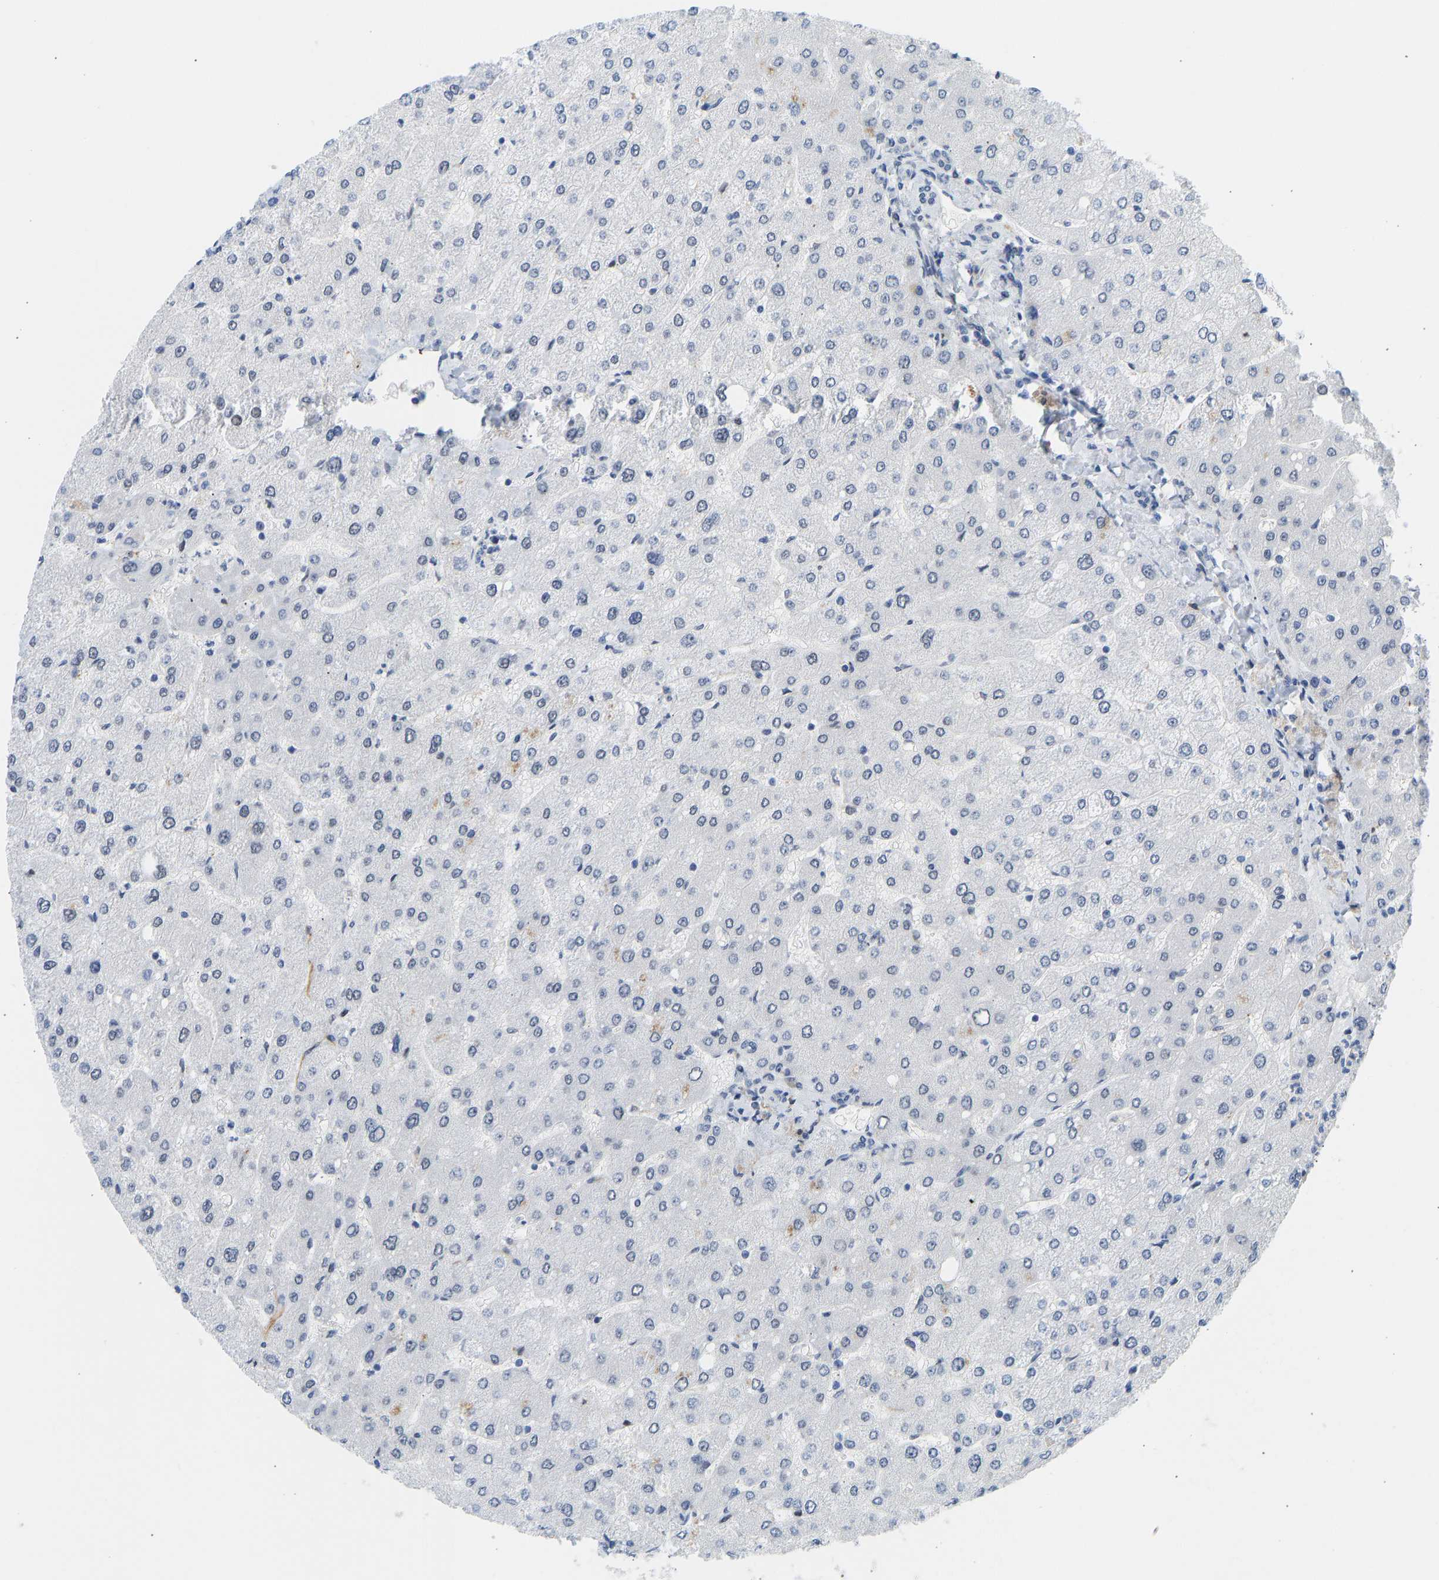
{"staining": {"intensity": "negative", "quantity": "none", "location": "none"}, "tissue": "liver", "cell_type": "Cholangiocytes", "image_type": "normal", "snomed": [{"axis": "morphology", "description": "Normal tissue, NOS"}, {"axis": "topography", "description": "Liver"}], "caption": "This histopathology image is of normal liver stained with immunohistochemistry to label a protein in brown with the nuclei are counter-stained blue. There is no positivity in cholangiocytes.", "gene": "BAG1", "patient": {"sex": "male", "age": 55}}